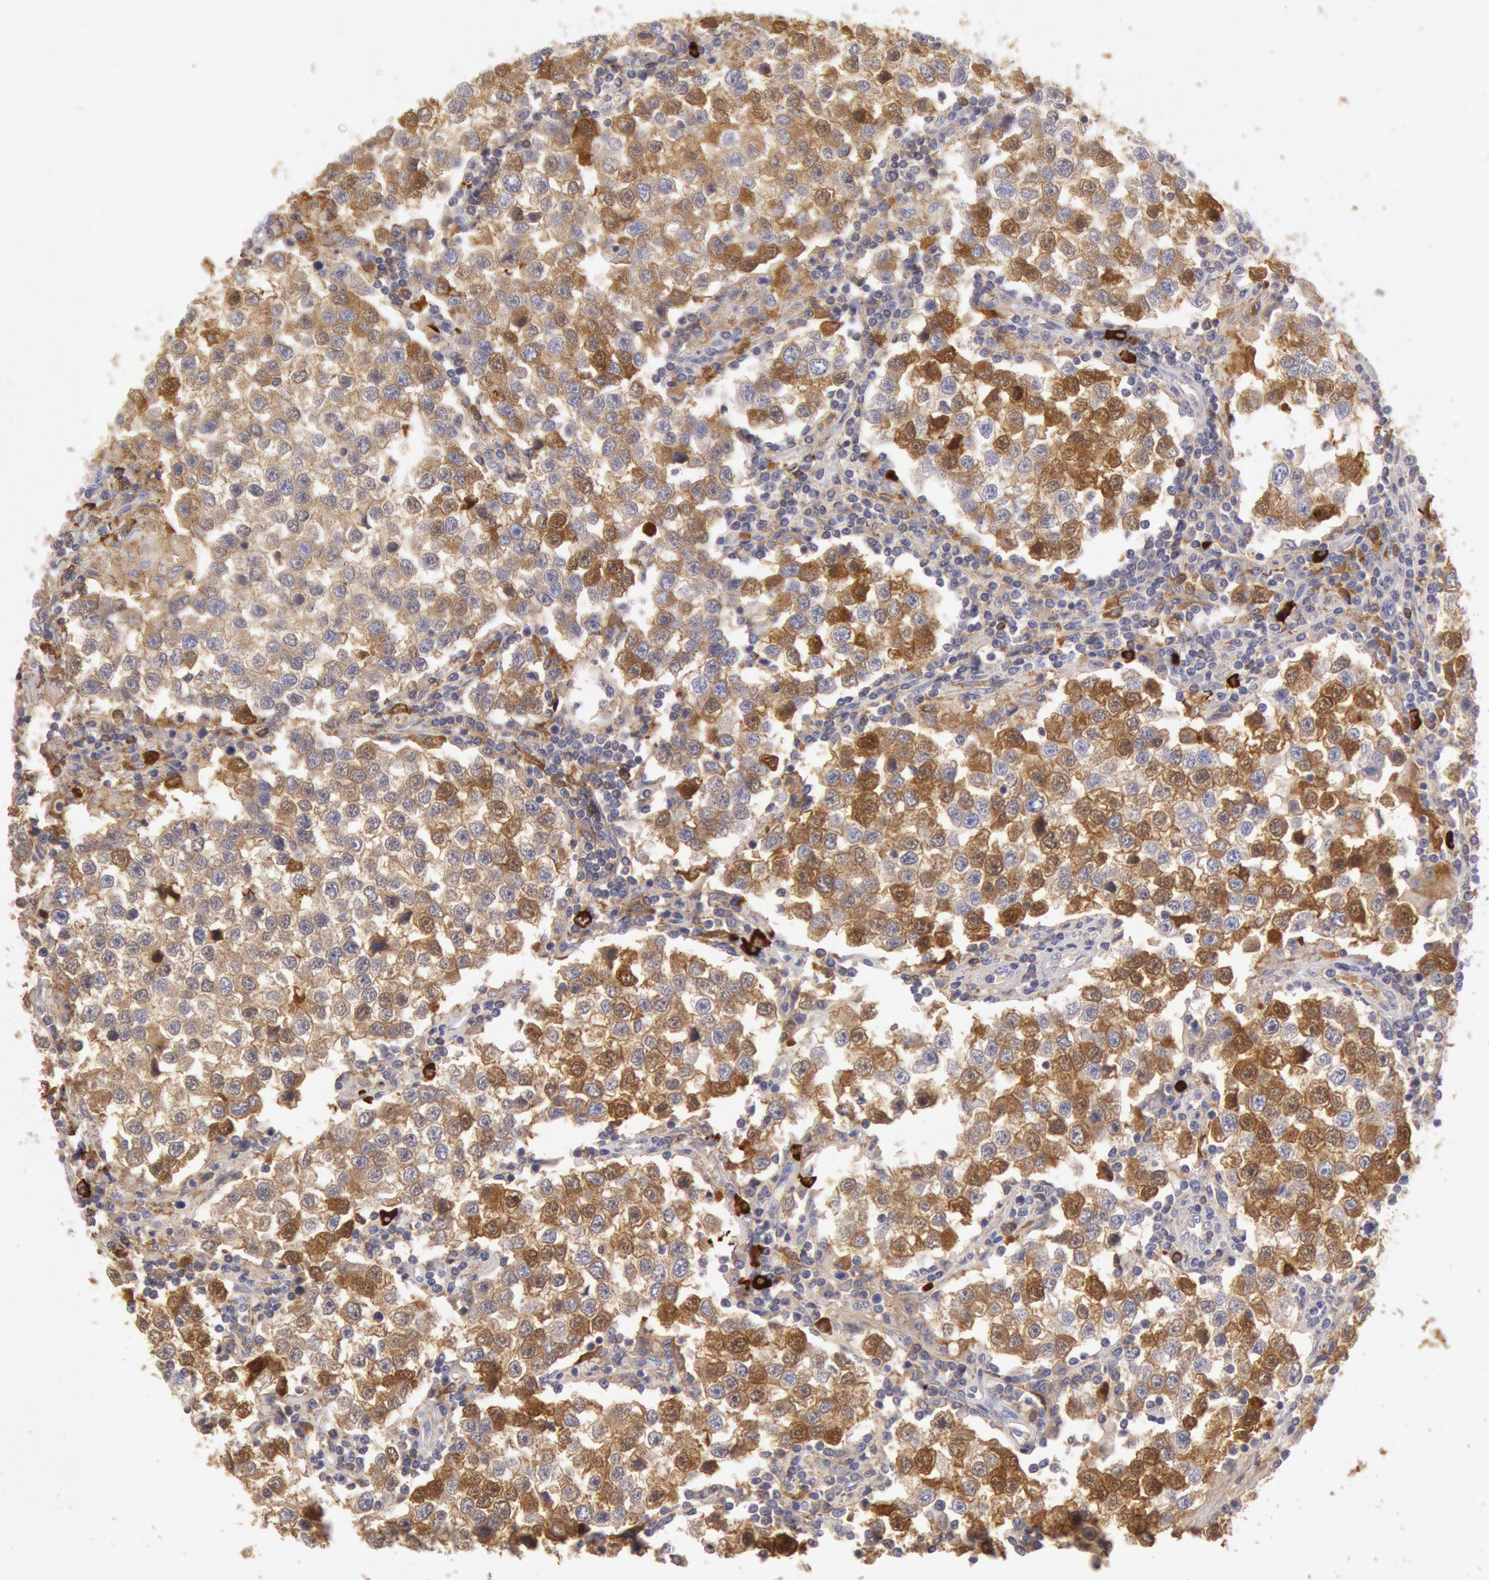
{"staining": {"intensity": "moderate", "quantity": "25%-75%", "location": "cytoplasmic/membranous"}, "tissue": "testis cancer", "cell_type": "Tumor cells", "image_type": "cancer", "snomed": [{"axis": "morphology", "description": "Seminoma, NOS"}, {"axis": "topography", "description": "Testis"}], "caption": "Testis cancer (seminoma) stained with DAB (3,3'-diaminobenzidine) immunohistochemistry (IHC) shows medium levels of moderate cytoplasmic/membranous staining in approximately 25%-75% of tumor cells.", "gene": "IGHA1", "patient": {"sex": "male", "age": 36}}